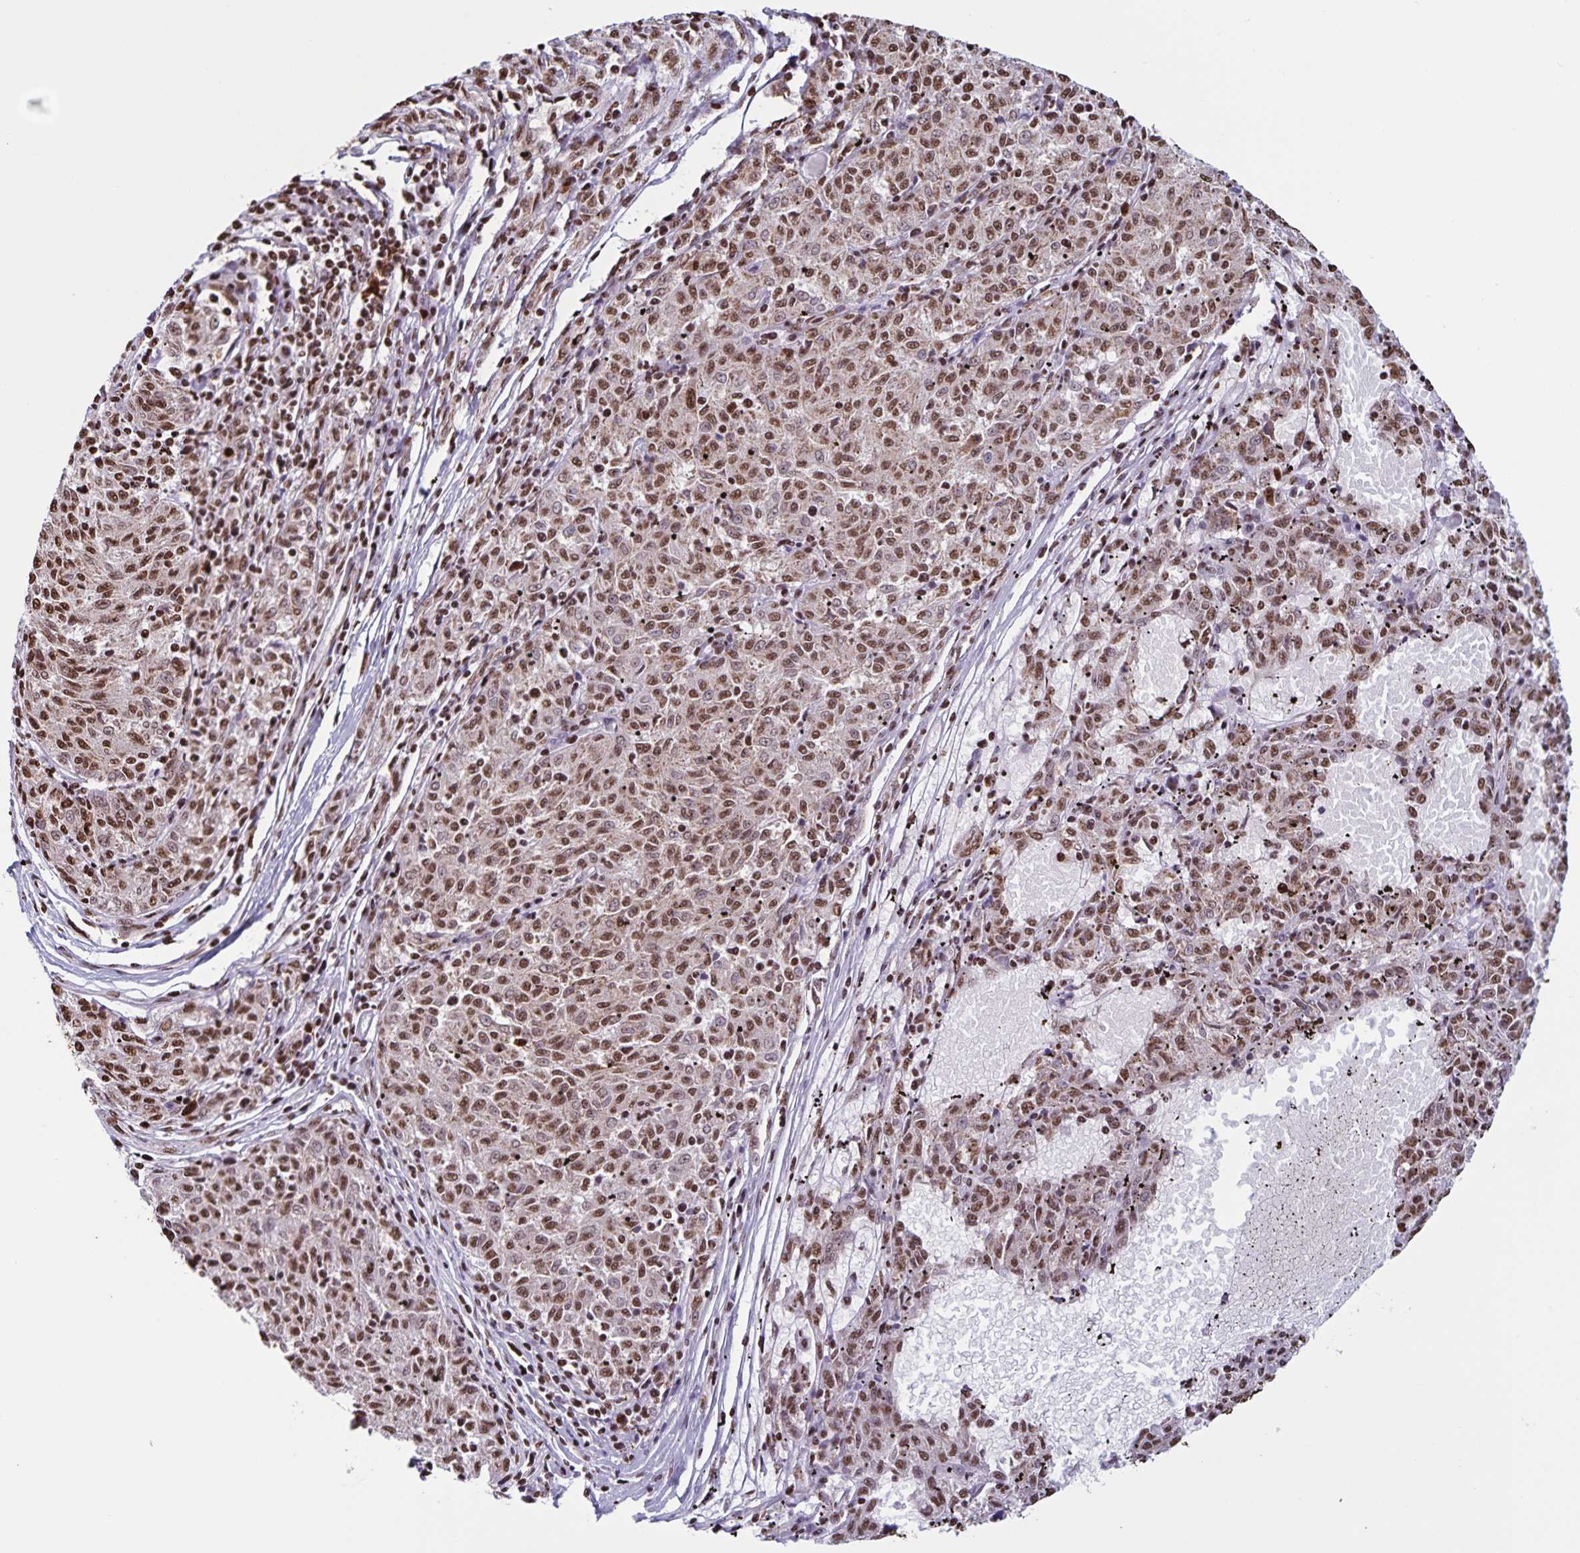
{"staining": {"intensity": "moderate", "quantity": ">75%", "location": "nuclear"}, "tissue": "melanoma", "cell_type": "Tumor cells", "image_type": "cancer", "snomed": [{"axis": "morphology", "description": "Malignant melanoma, NOS"}, {"axis": "topography", "description": "Skin"}], "caption": "IHC (DAB (3,3'-diaminobenzidine)) staining of human melanoma shows moderate nuclear protein positivity in about >75% of tumor cells.", "gene": "DUT", "patient": {"sex": "female", "age": 72}}